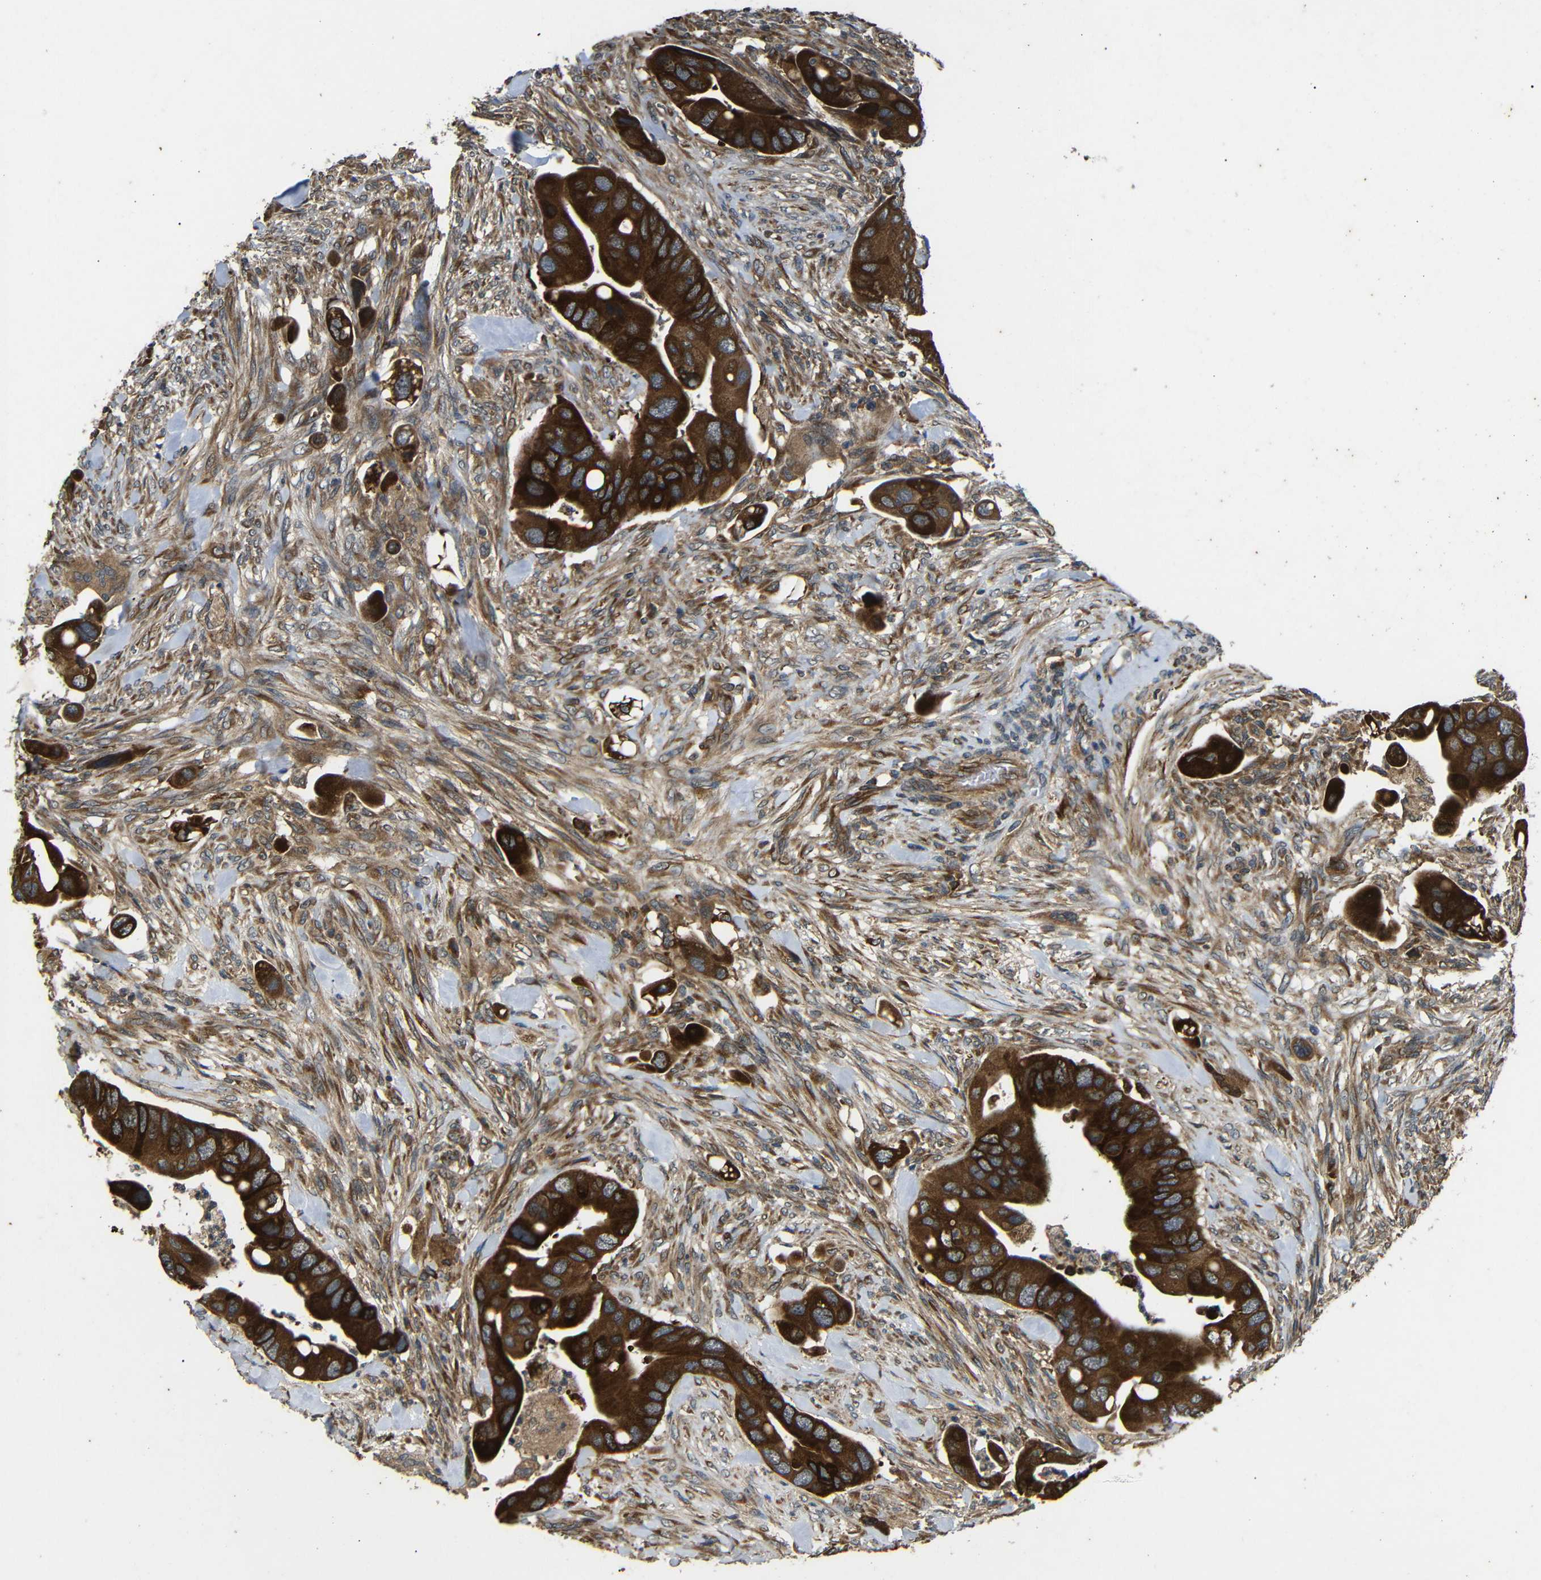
{"staining": {"intensity": "strong", "quantity": ">75%", "location": "cytoplasmic/membranous"}, "tissue": "colorectal cancer", "cell_type": "Tumor cells", "image_type": "cancer", "snomed": [{"axis": "morphology", "description": "Adenocarcinoma, NOS"}, {"axis": "topography", "description": "Rectum"}], "caption": "Immunohistochemistry micrograph of neoplastic tissue: human colorectal cancer (adenocarcinoma) stained using immunohistochemistry demonstrates high levels of strong protein expression localized specifically in the cytoplasmic/membranous of tumor cells, appearing as a cytoplasmic/membranous brown color.", "gene": "TRPC1", "patient": {"sex": "female", "age": 57}}